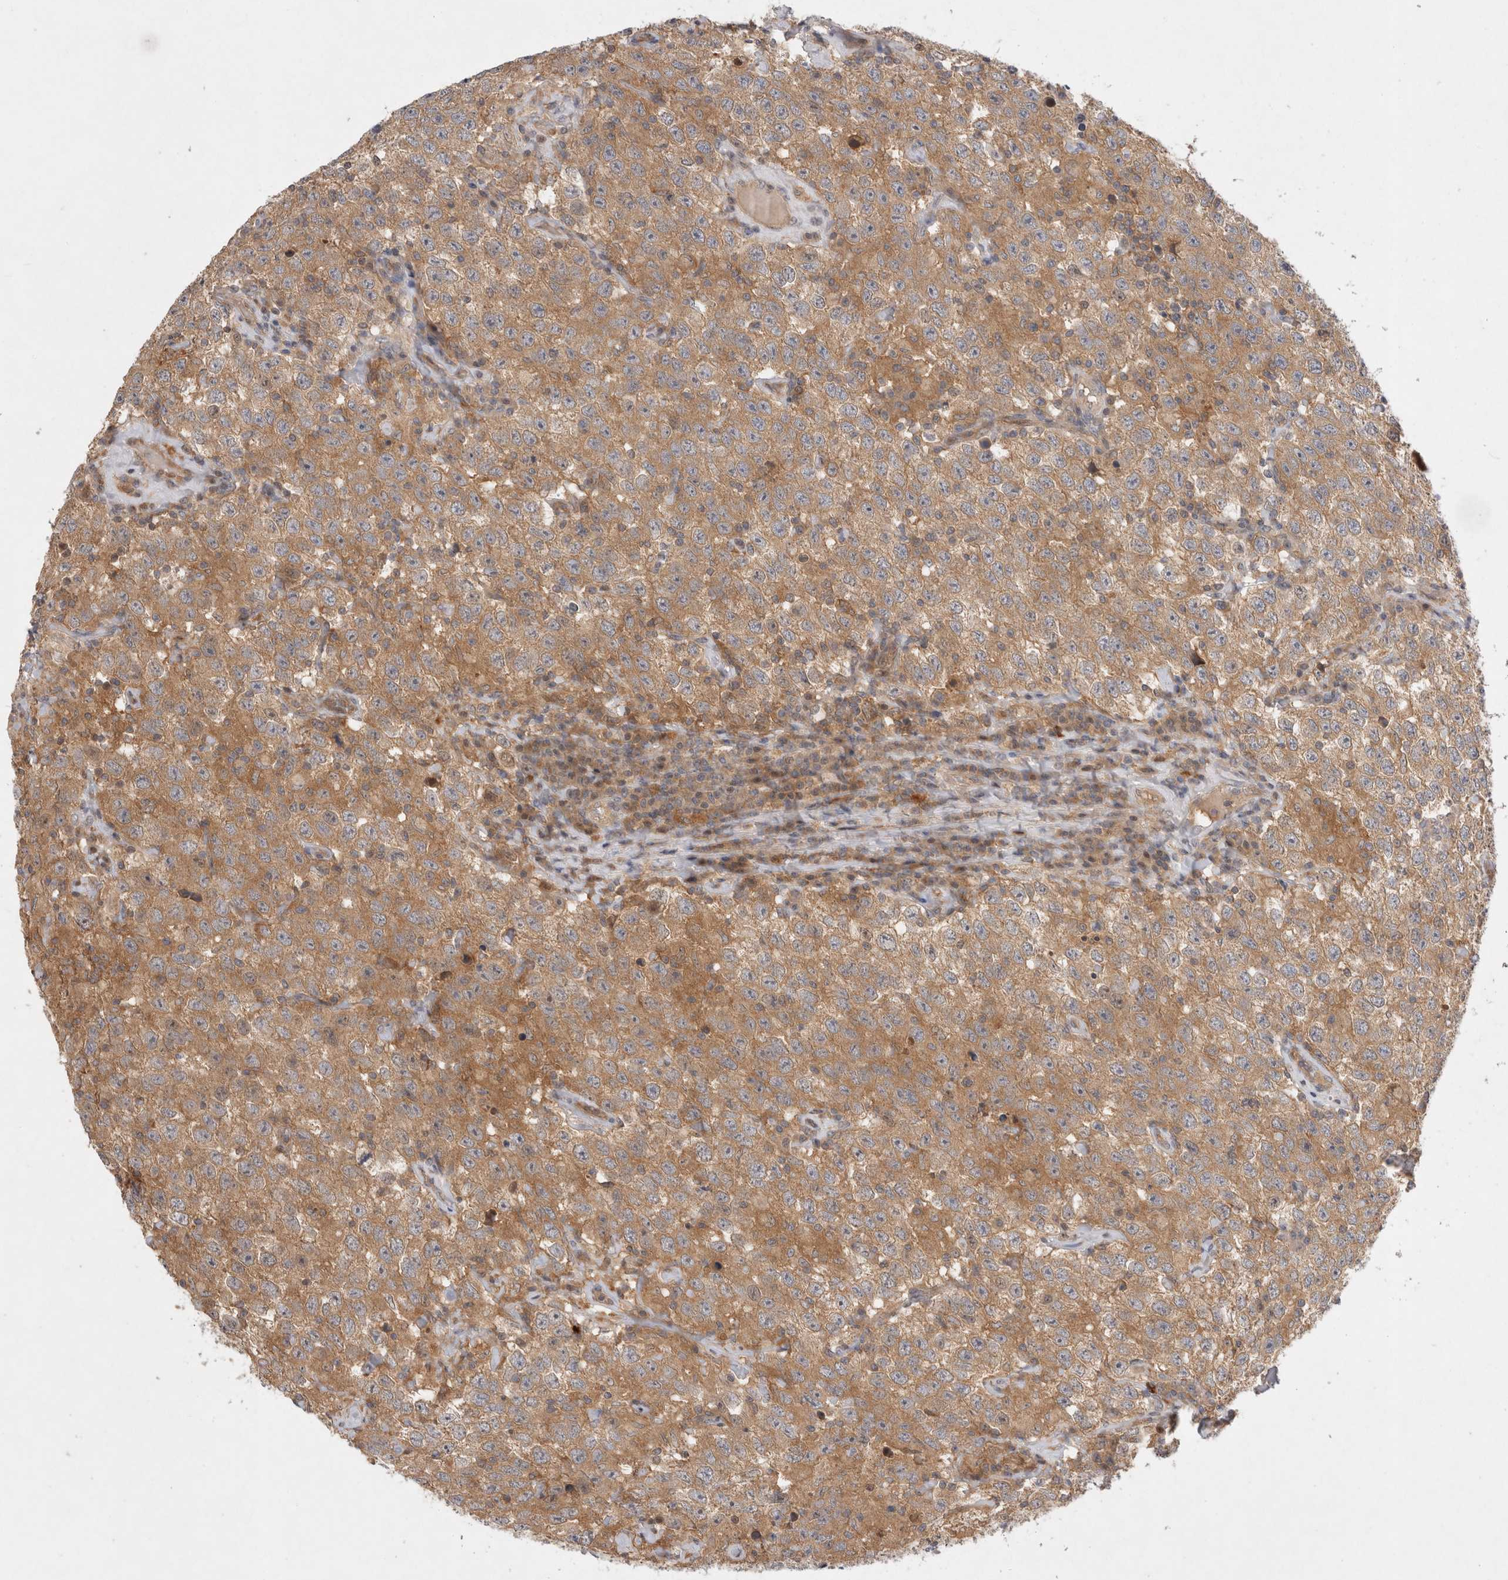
{"staining": {"intensity": "moderate", "quantity": ">75%", "location": "cytoplasmic/membranous"}, "tissue": "testis cancer", "cell_type": "Tumor cells", "image_type": "cancer", "snomed": [{"axis": "morphology", "description": "Seminoma, NOS"}, {"axis": "topography", "description": "Testis"}], "caption": "Immunohistochemical staining of testis seminoma reveals medium levels of moderate cytoplasmic/membranous protein staining in approximately >75% of tumor cells.", "gene": "HTT", "patient": {"sex": "male", "age": 41}}